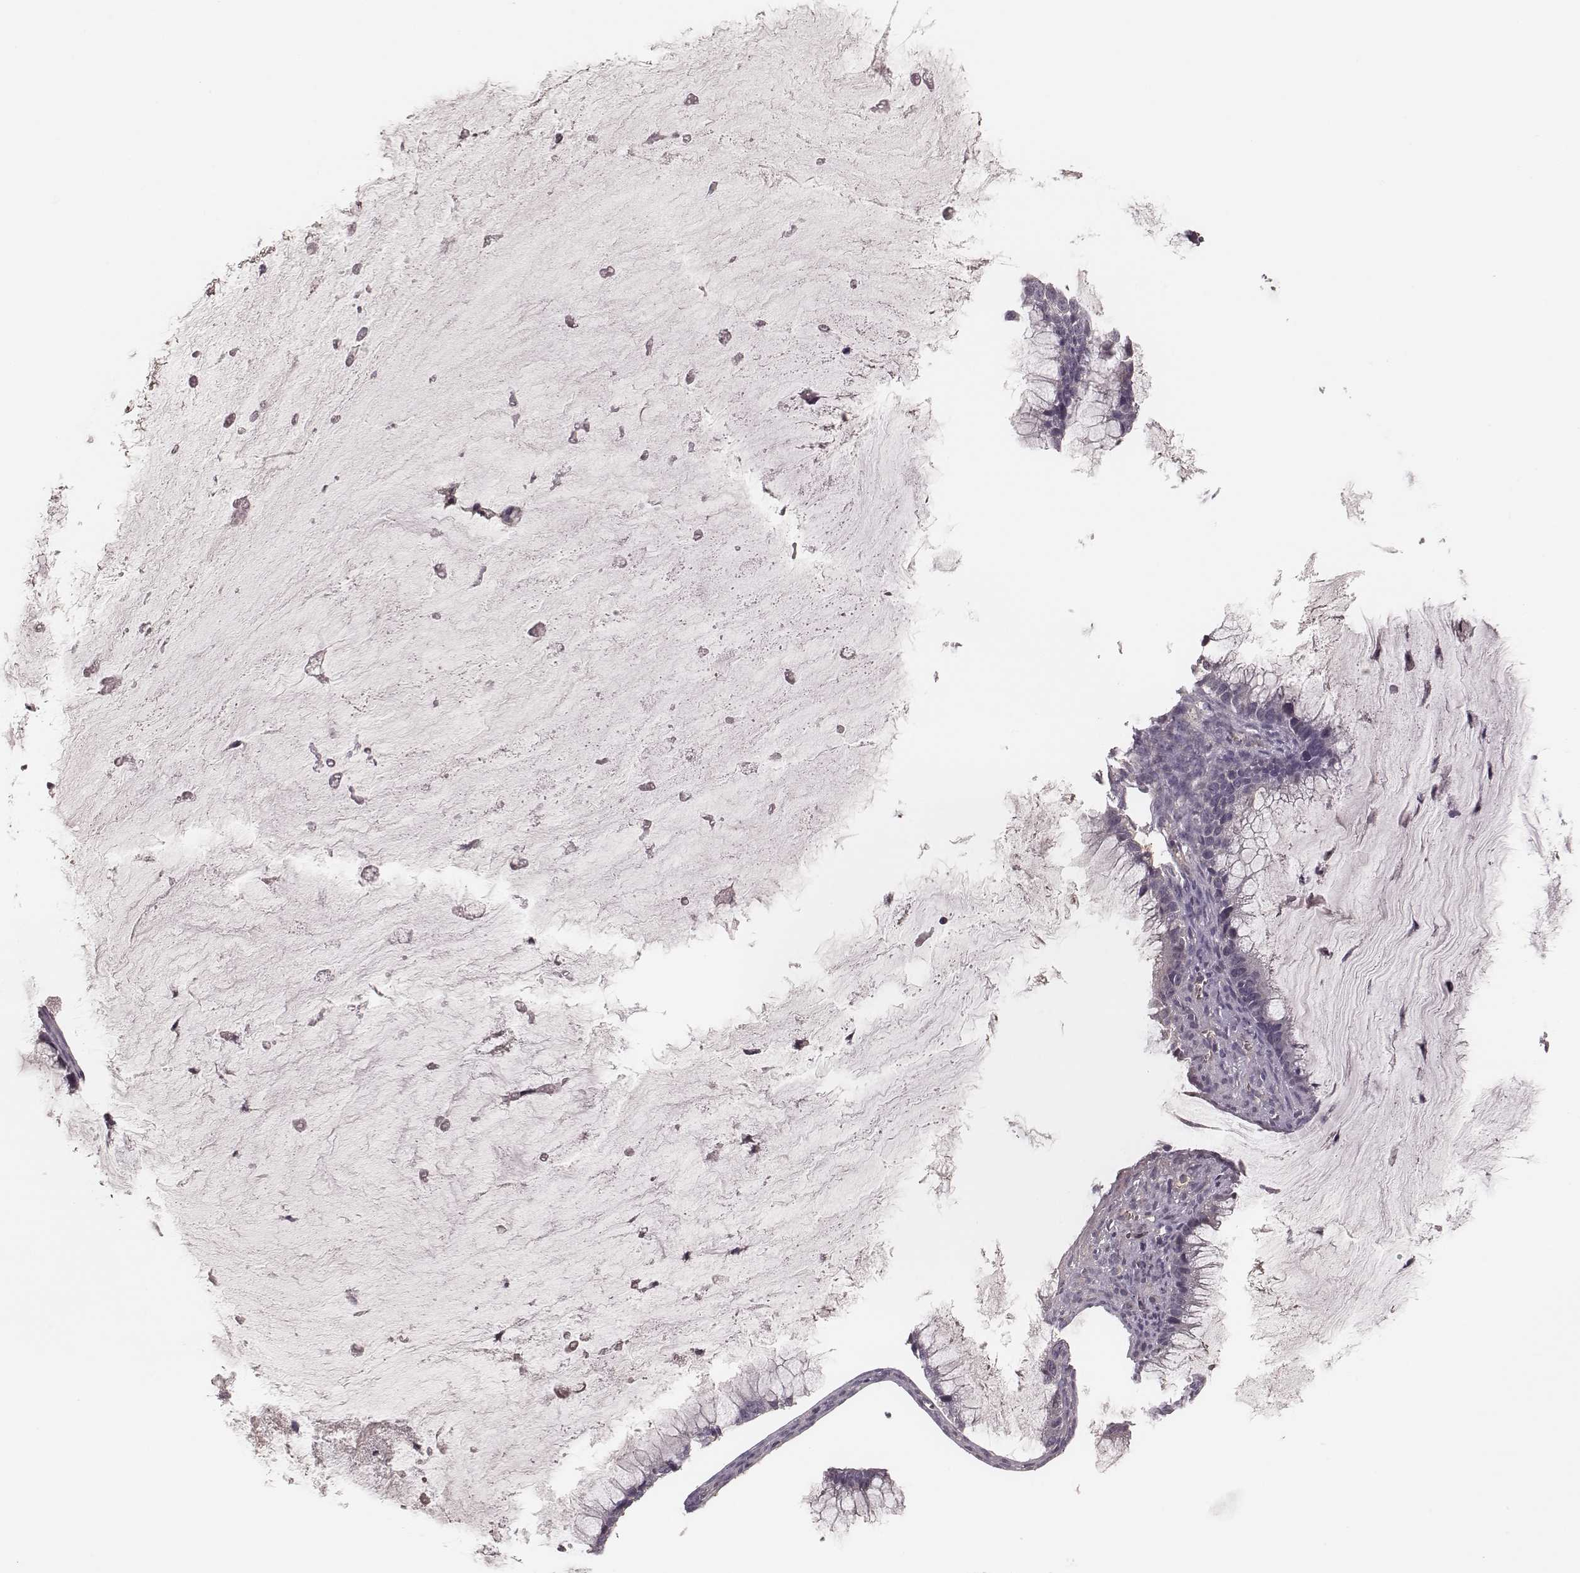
{"staining": {"intensity": "negative", "quantity": "none", "location": "none"}, "tissue": "ovarian cancer", "cell_type": "Tumor cells", "image_type": "cancer", "snomed": [{"axis": "morphology", "description": "Cystadenocarcinoma, mucinous, NOS"}, {"axis": "topography", "description": "Ovary"}], "caption": "This histopathology image is of ovarian cancer stained with IHC to label a protein in brown with the nuclei are counter-stained blue. There is no staining in tumor cells.", "gene": "CARS1", "patient": {"sex": "female", "age": 38}}